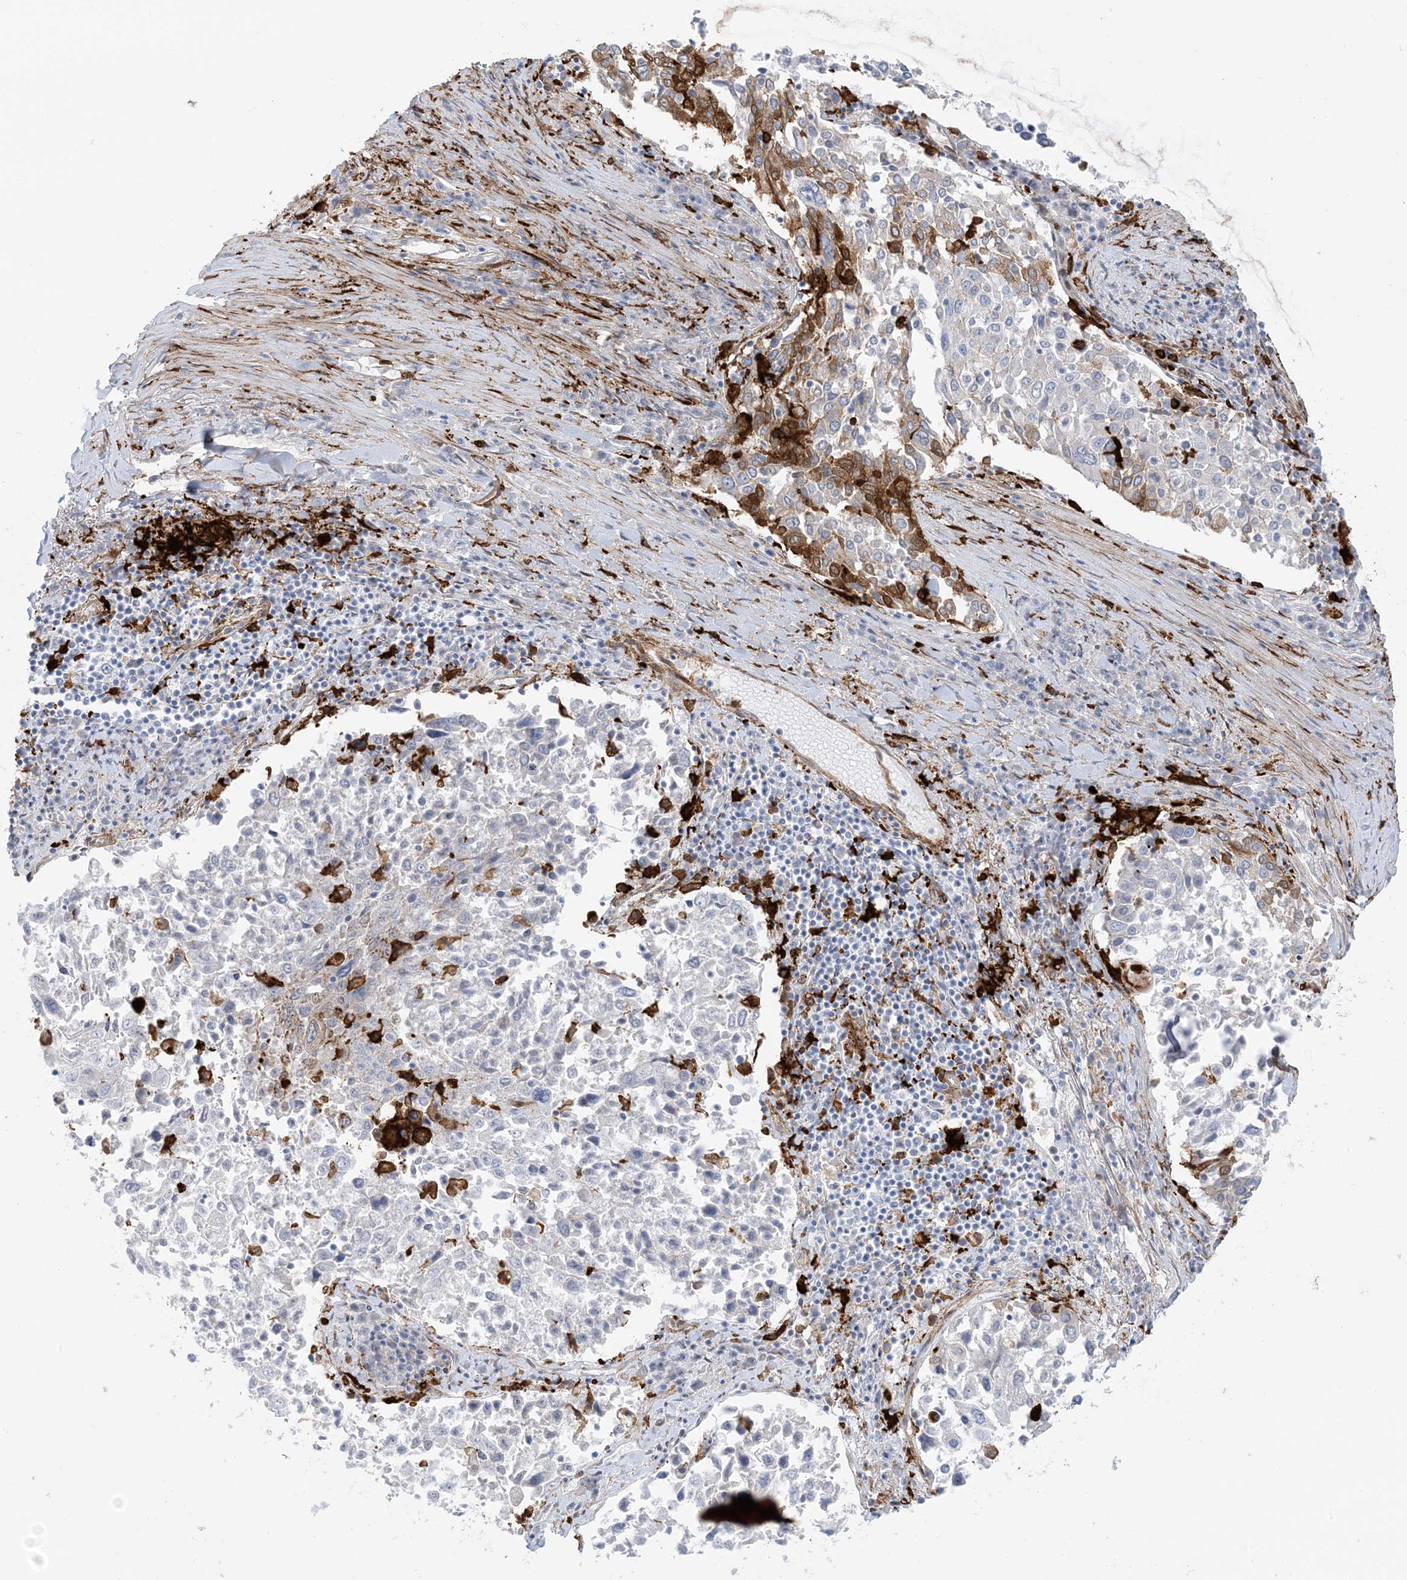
{"staining": {"intensity": "moderate", "quantity": "<25%", "location": "cytoplasmic/membranous"}, "tissue": "lung cancer", "cell_type": "Tumor cells", "image_type": "cancer", "snomed": [{"axis": "morphology", "description": "Squamous cell carcinoma, NOS"}, {"axis": "topography", "description": "Lung"}], "caption": "An immunohistochemistry image of tumor tissue is shown. Protein staining in brown shows moderate cytoplasmic/membranous positivity in lung squamous cell carcinoma within tumor cells.", "gene": "ICMT", "patient": {"sex": "male", "age": 65}}